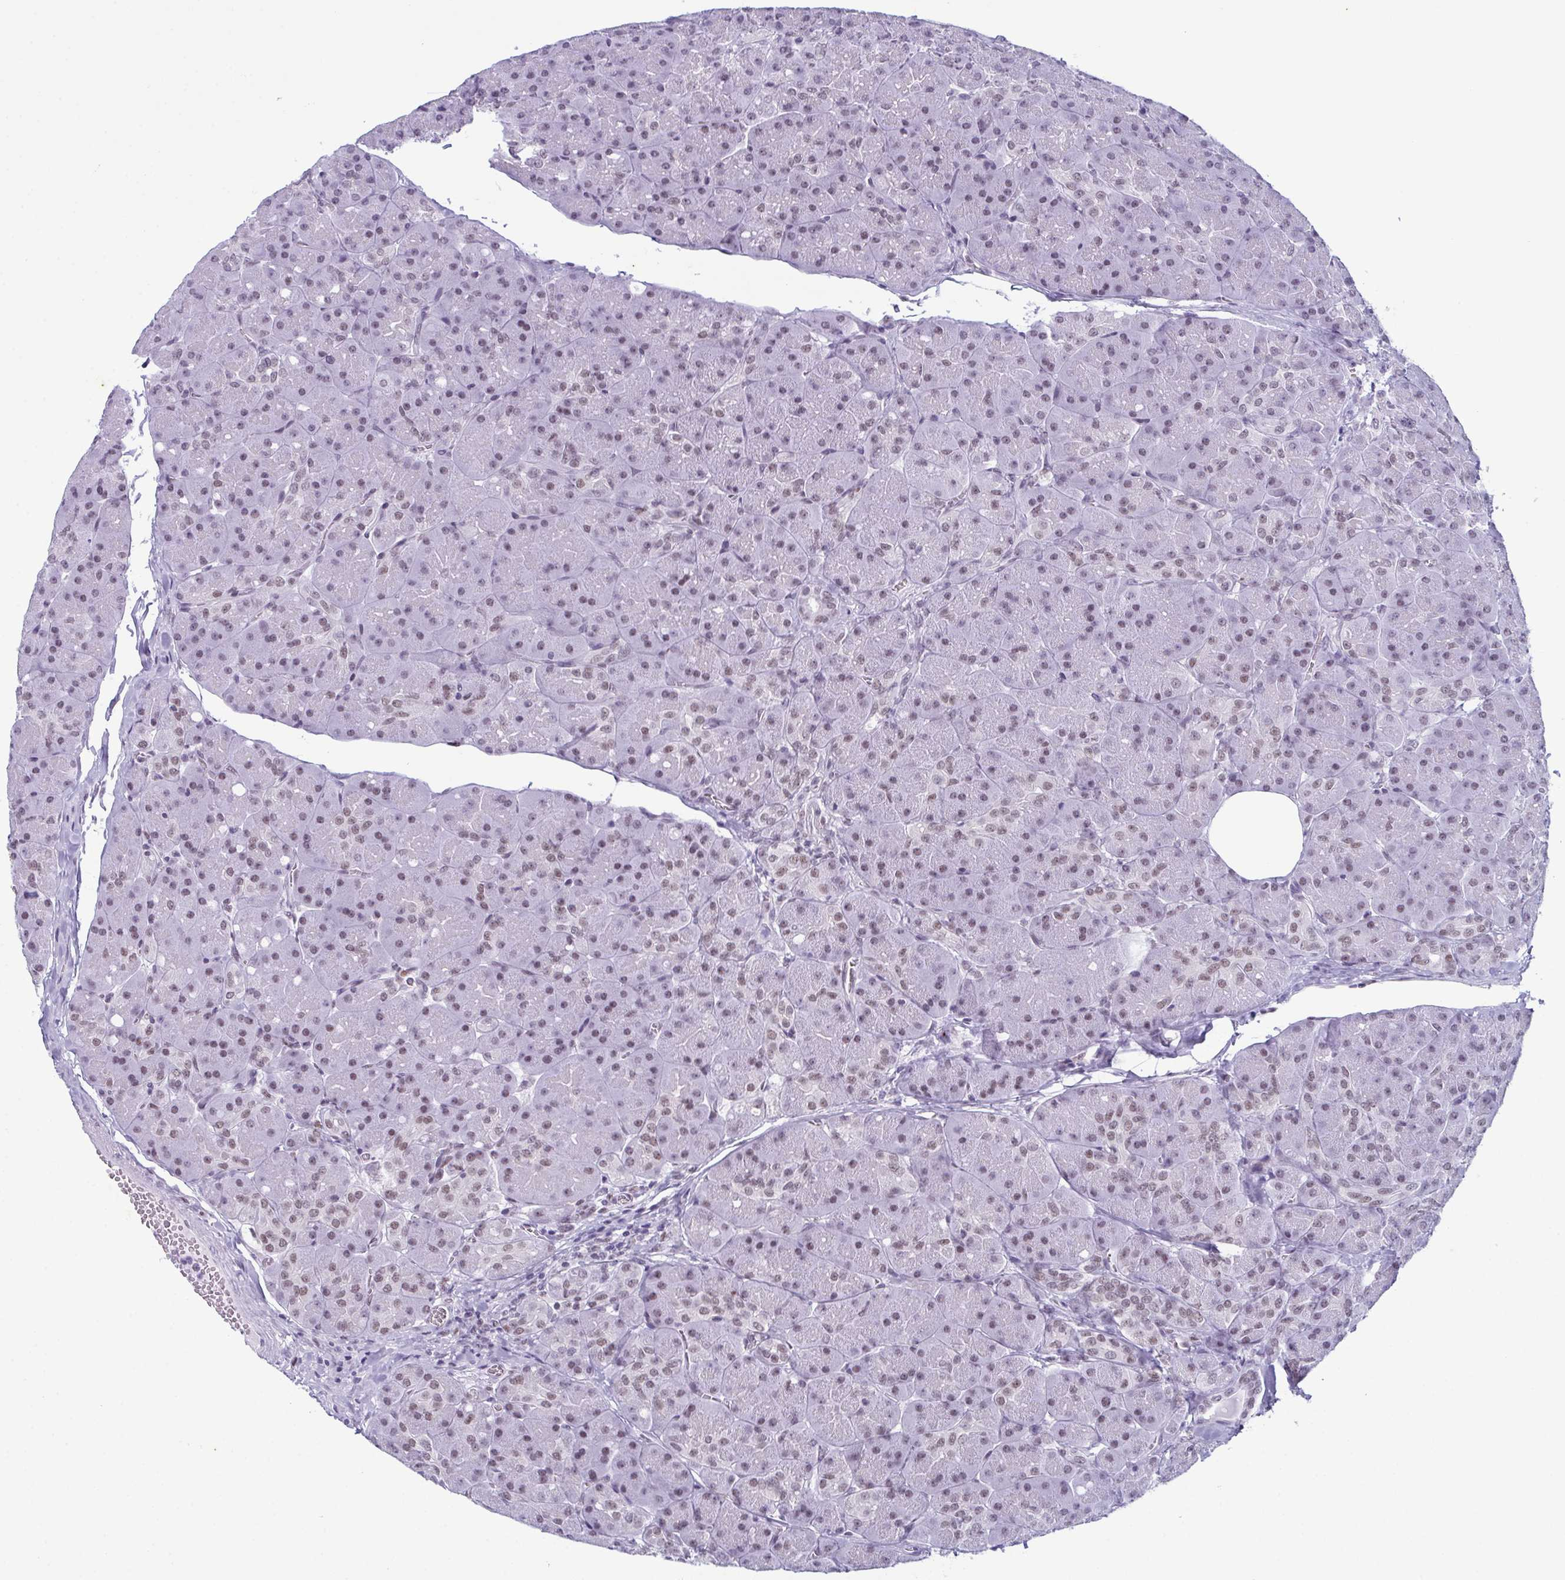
{"staining": {"intensity": "weak", "quantity": "25%-75%", "location": "nuclear"}, "tissue": "pancreas", "cell_type": "Exocrine glandular cells", "image_type": "normal", "snomed": [{"axis": "morphology", "description": "Normal tissue, NOS"}, {"axis": "topography", "description": "Pancreas"}], "caption": "Immunohistochemical staining of benign human pancreas exhibits 25%-75% levels of weak nuclear protein expression in about 25%-75% of exocrine glandular cells.", "gene": "RBM7", "patient": {"sex": "male", "age": 55}}